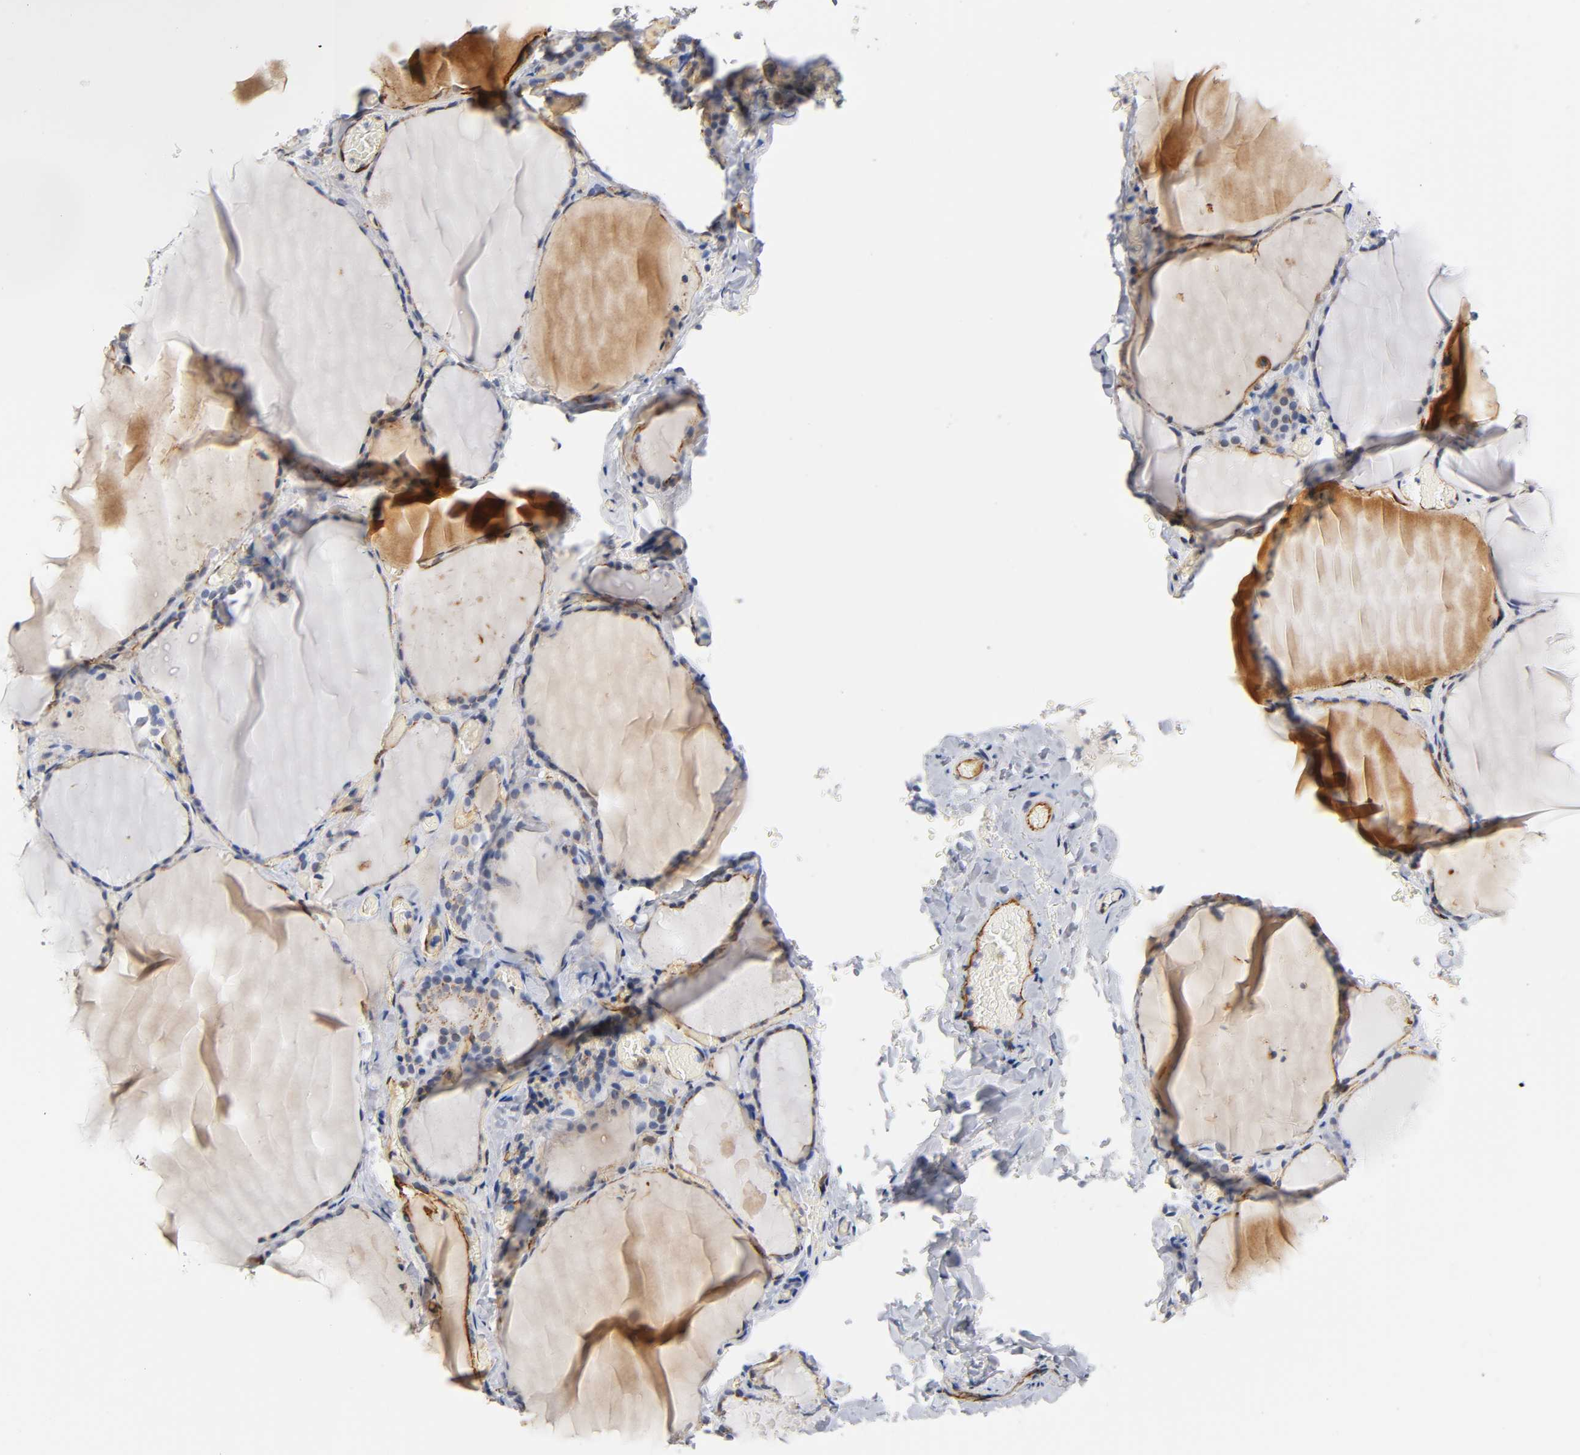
{"staining": {"intensity": "negative", "quantity": "none", "location": "none"}, "tissue": "thyroid gland", "cell_type": "Glandular cells", "image_type": "normal", "snomed": [{"axis": "morphology", "description": "Normal tissue, NOS"}, {"axis": "topography", "description": "Thyroid gland"}], "caption": "Immunohistochemistry histopathology image of normal thyroid gland: thyroid gland stained with DAB displays no significant protein positivity in glandular cells.", "gene": "ICAM1", "patient": {"sex": "female", "age": 22}}